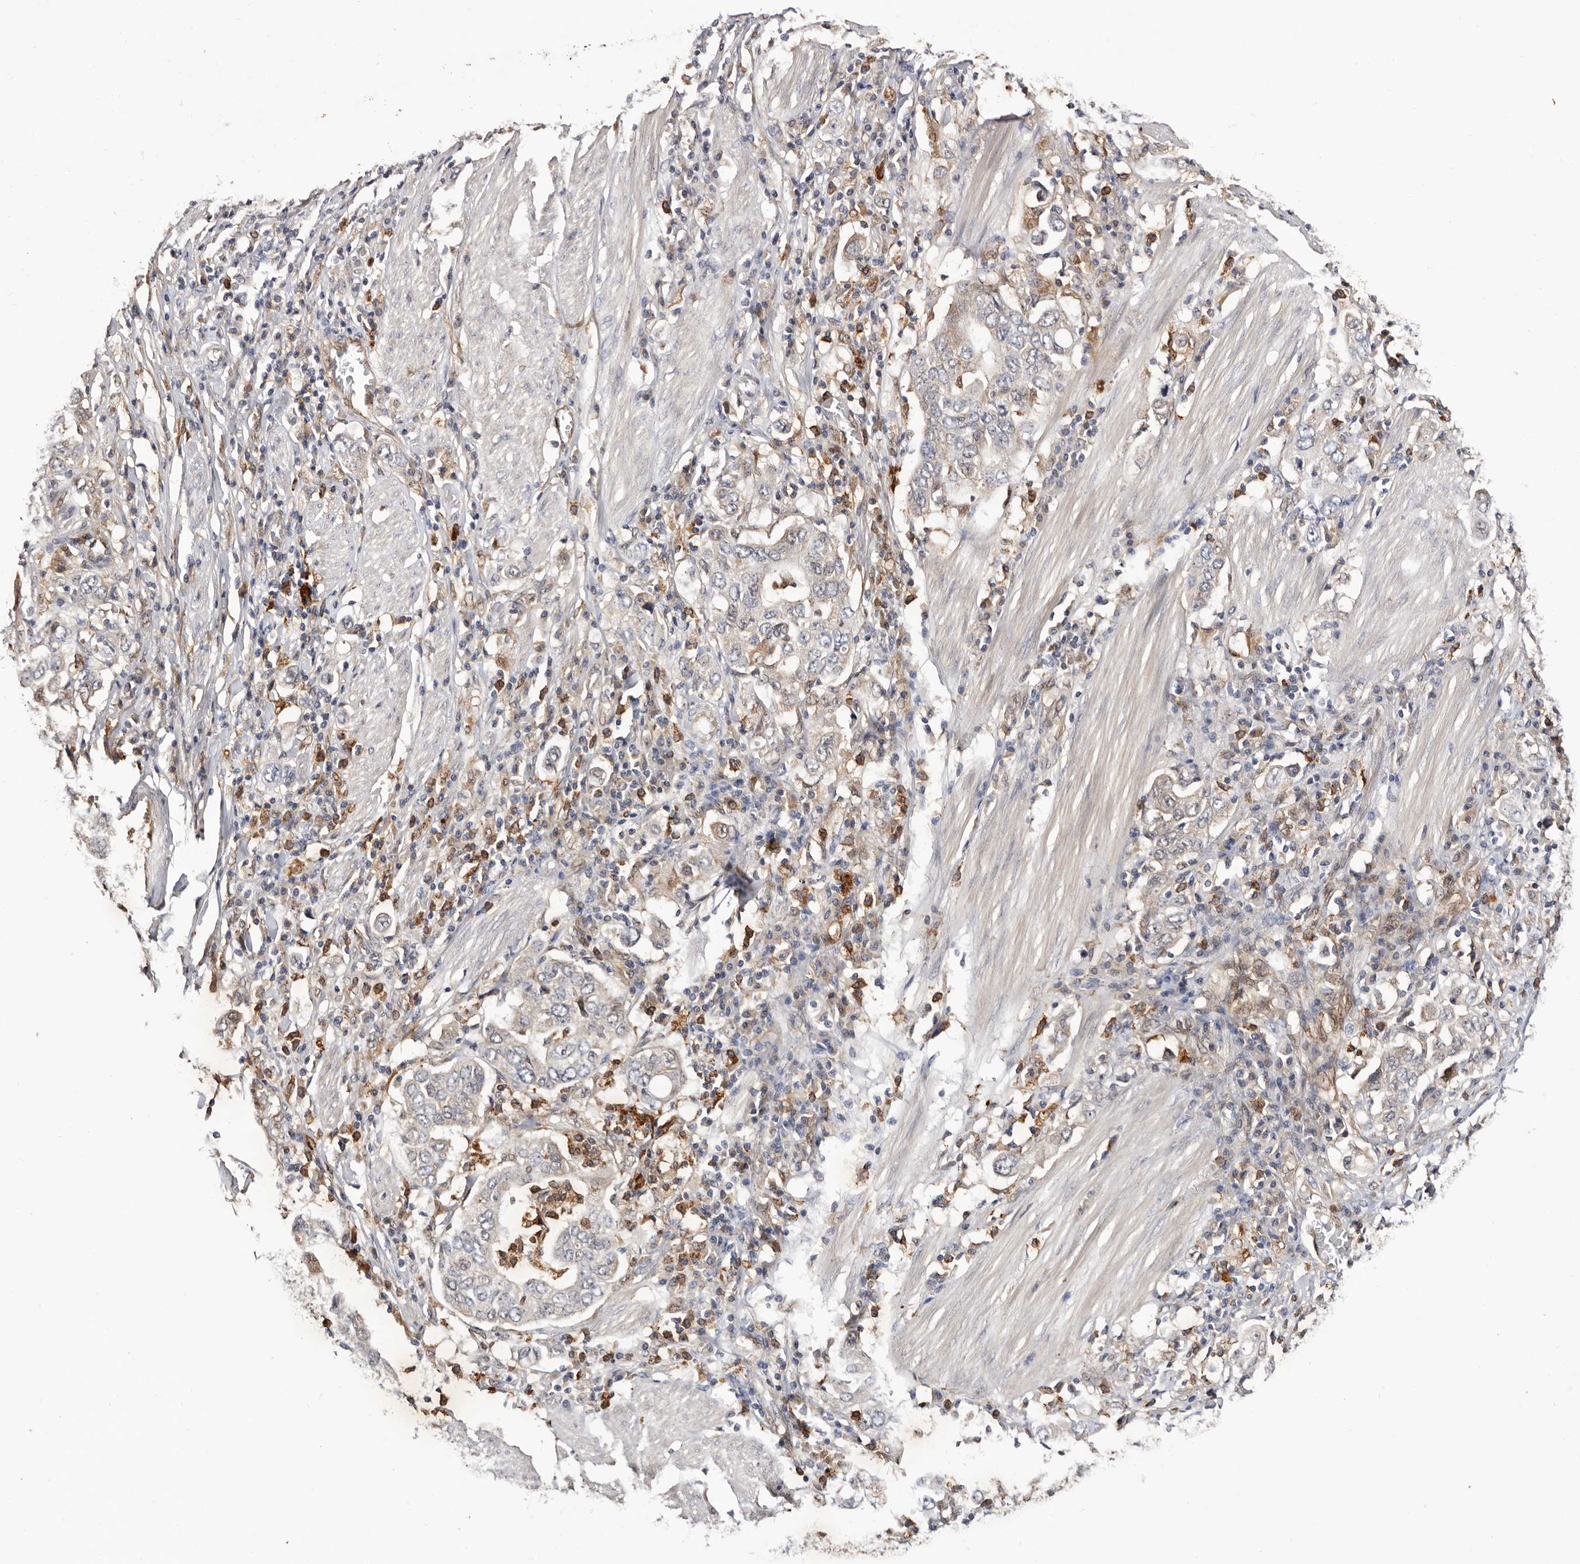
{"staining": {"intensity": "negative", "quantity": "none", "location": "none"}, "tissue": "stomach cancer", "cell_type": "Tumor cells", "image_type": "cancer", "snomed": [{"axis": "morphology", "description": "Adenocarcinoma, NOS"}, {"axis": "topography", "description": "Stomach, upper"}], "caption": "A photomicrograph of adenocarcinoma (stomach) stained for a protein displays no brown staining in tumor cells.", "gene": "TP53I3", "patient": {"sex": "male", "age": 62}}